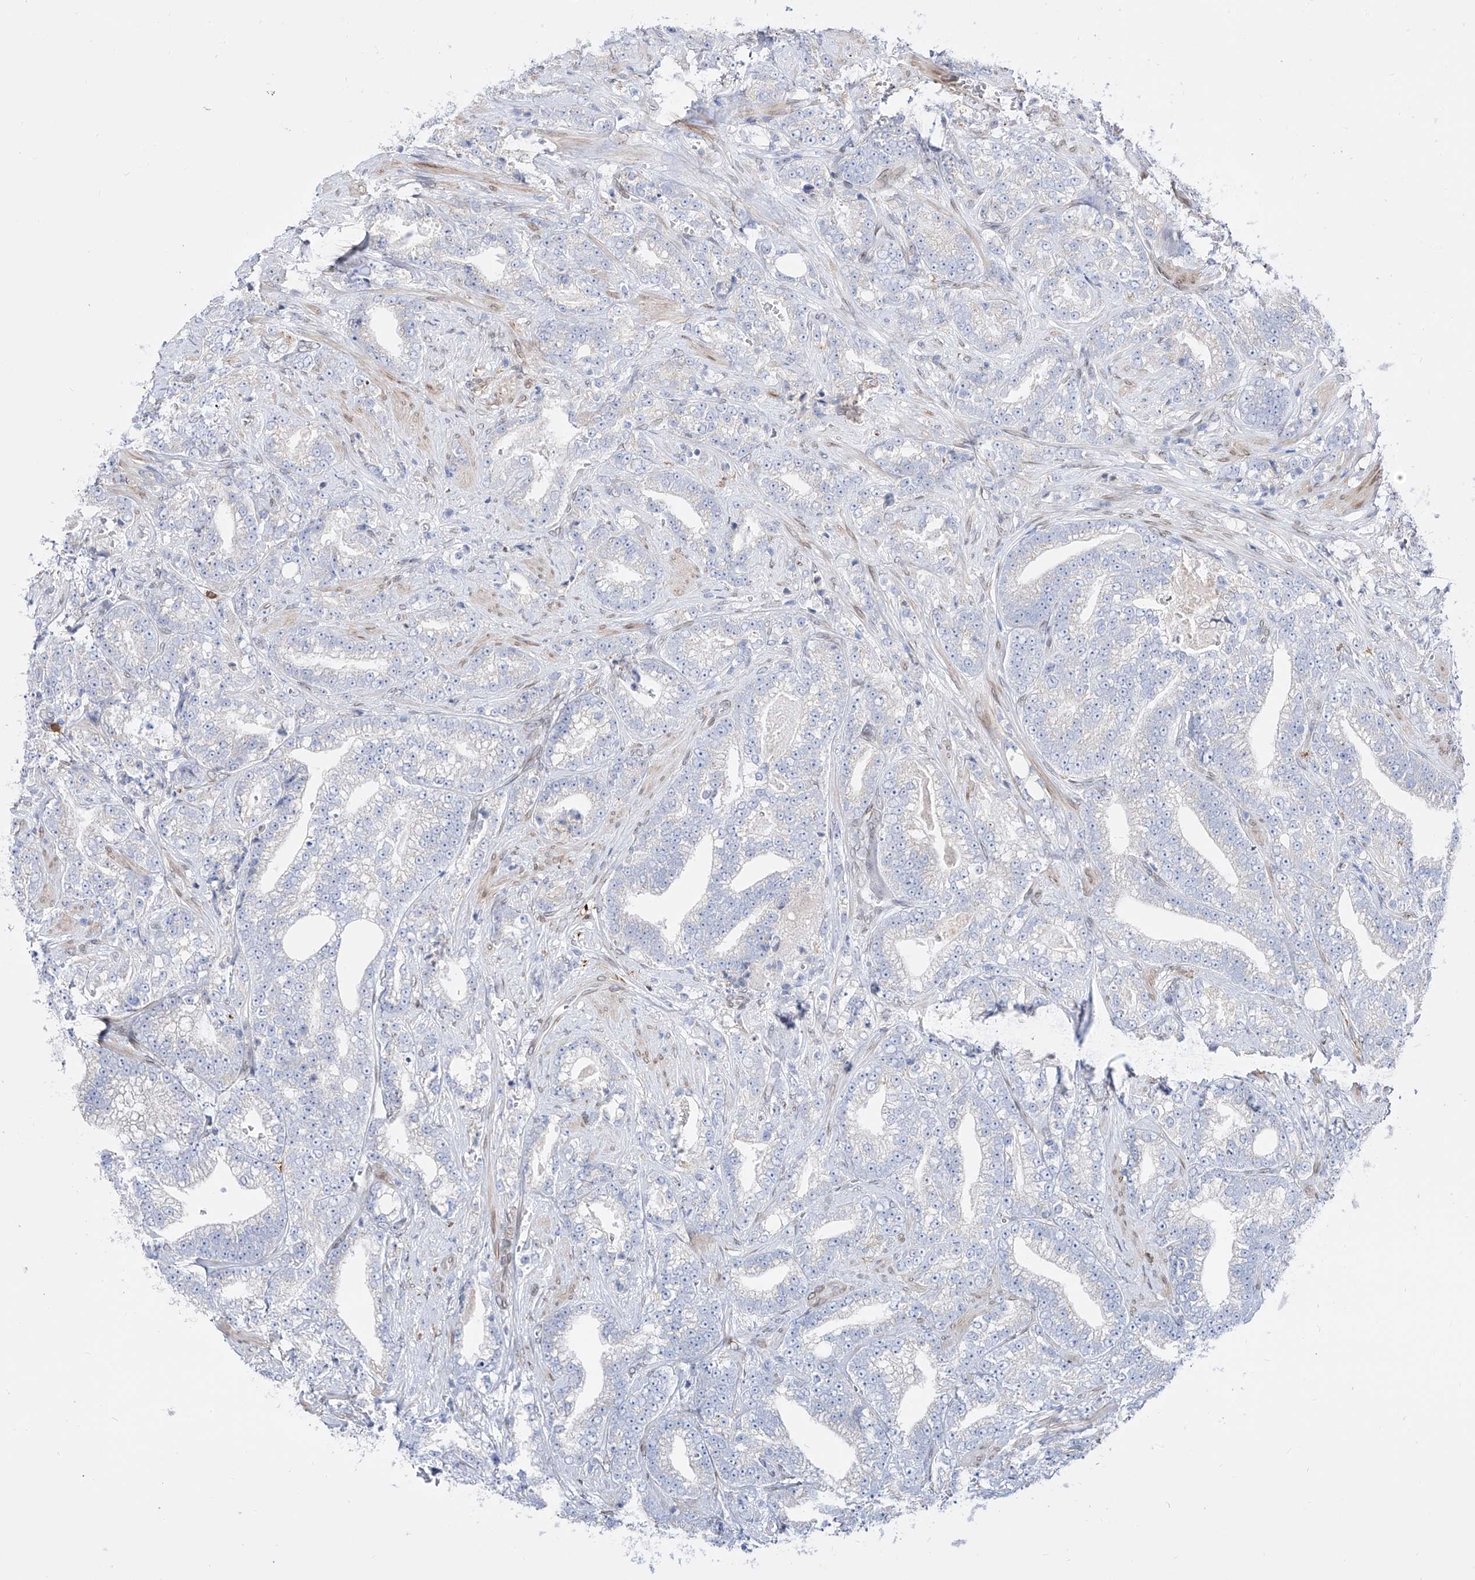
{"staining": {"intensity": "negative", "quantity": "none", "location": "none"}, "tissue": "prostate cancer", "cell_type": "Tumor cells", "image_type": "cancer", "snomed": [{"axis": "morphology", "description": "Adenocarcinoma, High grade"}, {"axis": "topography", "description": "Prostate and seminal vesicle, NOS"}], "caption": "Adenocarcinoma (high-grade) (prostate) stained for a protein using immunohistochemistry demonstrates no staining tumor cells.", "gene": "LCLAT1", "patient": {"sex": "male", "age": 67}}